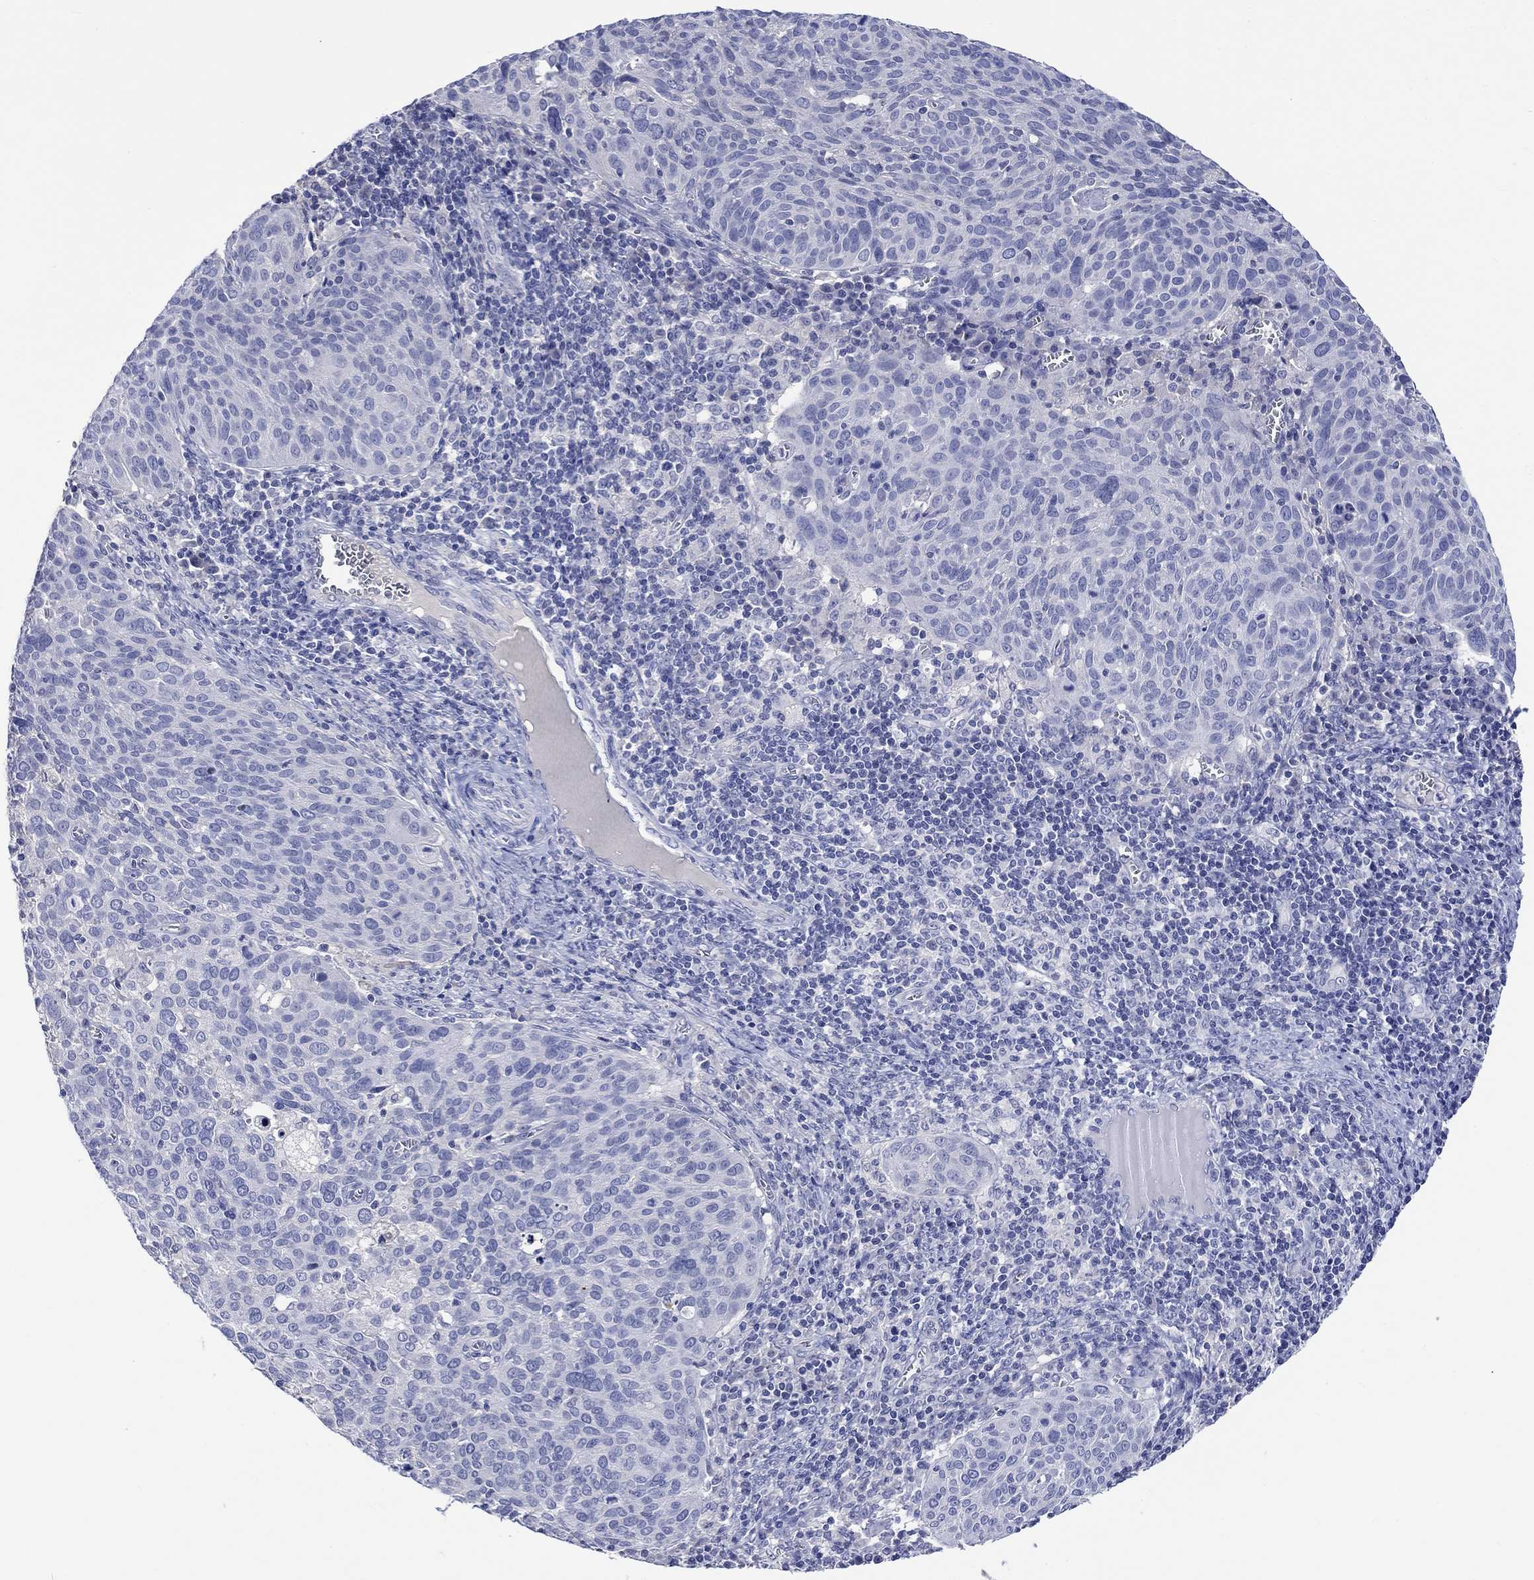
{"staining": {"intensity": "negative", "quantity": "none", "location": "none"}, "tissue": "cervical cancer", "cell_type": "Tumor cells", "image_type": "cancer", "snomed": [{"axis": "morphology", "description": "Squamous cell carcinoma, NOS"}, {"axis": "topography", "description": "Cervix"}], "caption": "Tumor cells show no significant protein expression in cervical squamous cell carcinoma.", "gene": "TOMM20L", "patient": {"sex": "female", "age": 39}}